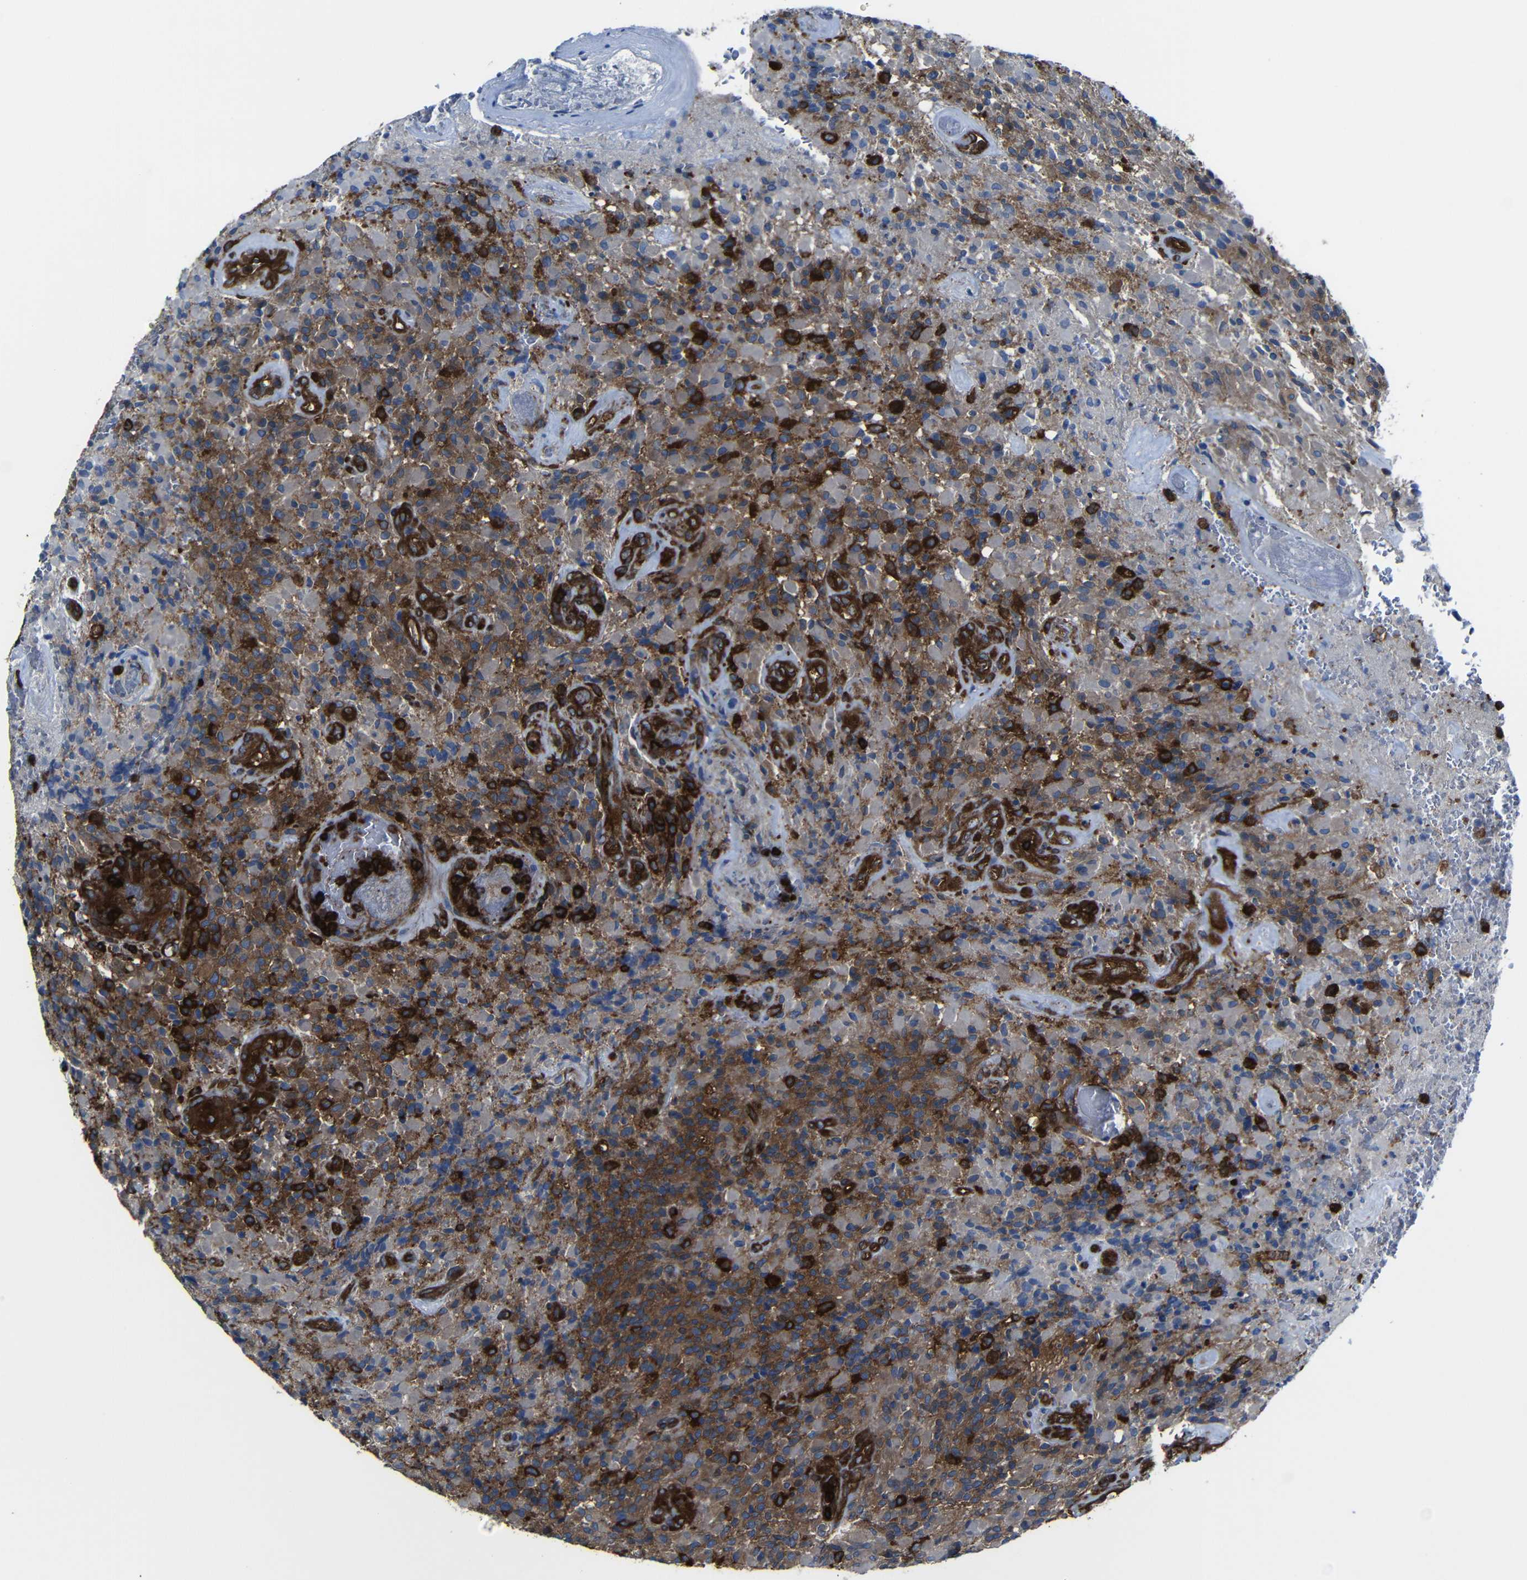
{"staining": {"intensity": "strong", "quantity": "25%-75%", "location": "cytoplasmic/membranous"}, "tissue": "glioma", "cell_type": "Tumor cells", "image_type": "cancer", "snomed": [{"axis": "morphology", "description": "Glioma, malignant, High grade"}, {"axis": "topography", "description": "Brain"}], "caption": "About 25%-75% of tumor cells in human malignant high-grade glioma demonstrate strong cytoplasmic/membranous protein staining as visualized by brown immunohistochemical staining.", "gene": "ARHGEF1", "patient": {"sex": "male", "age": 71}}